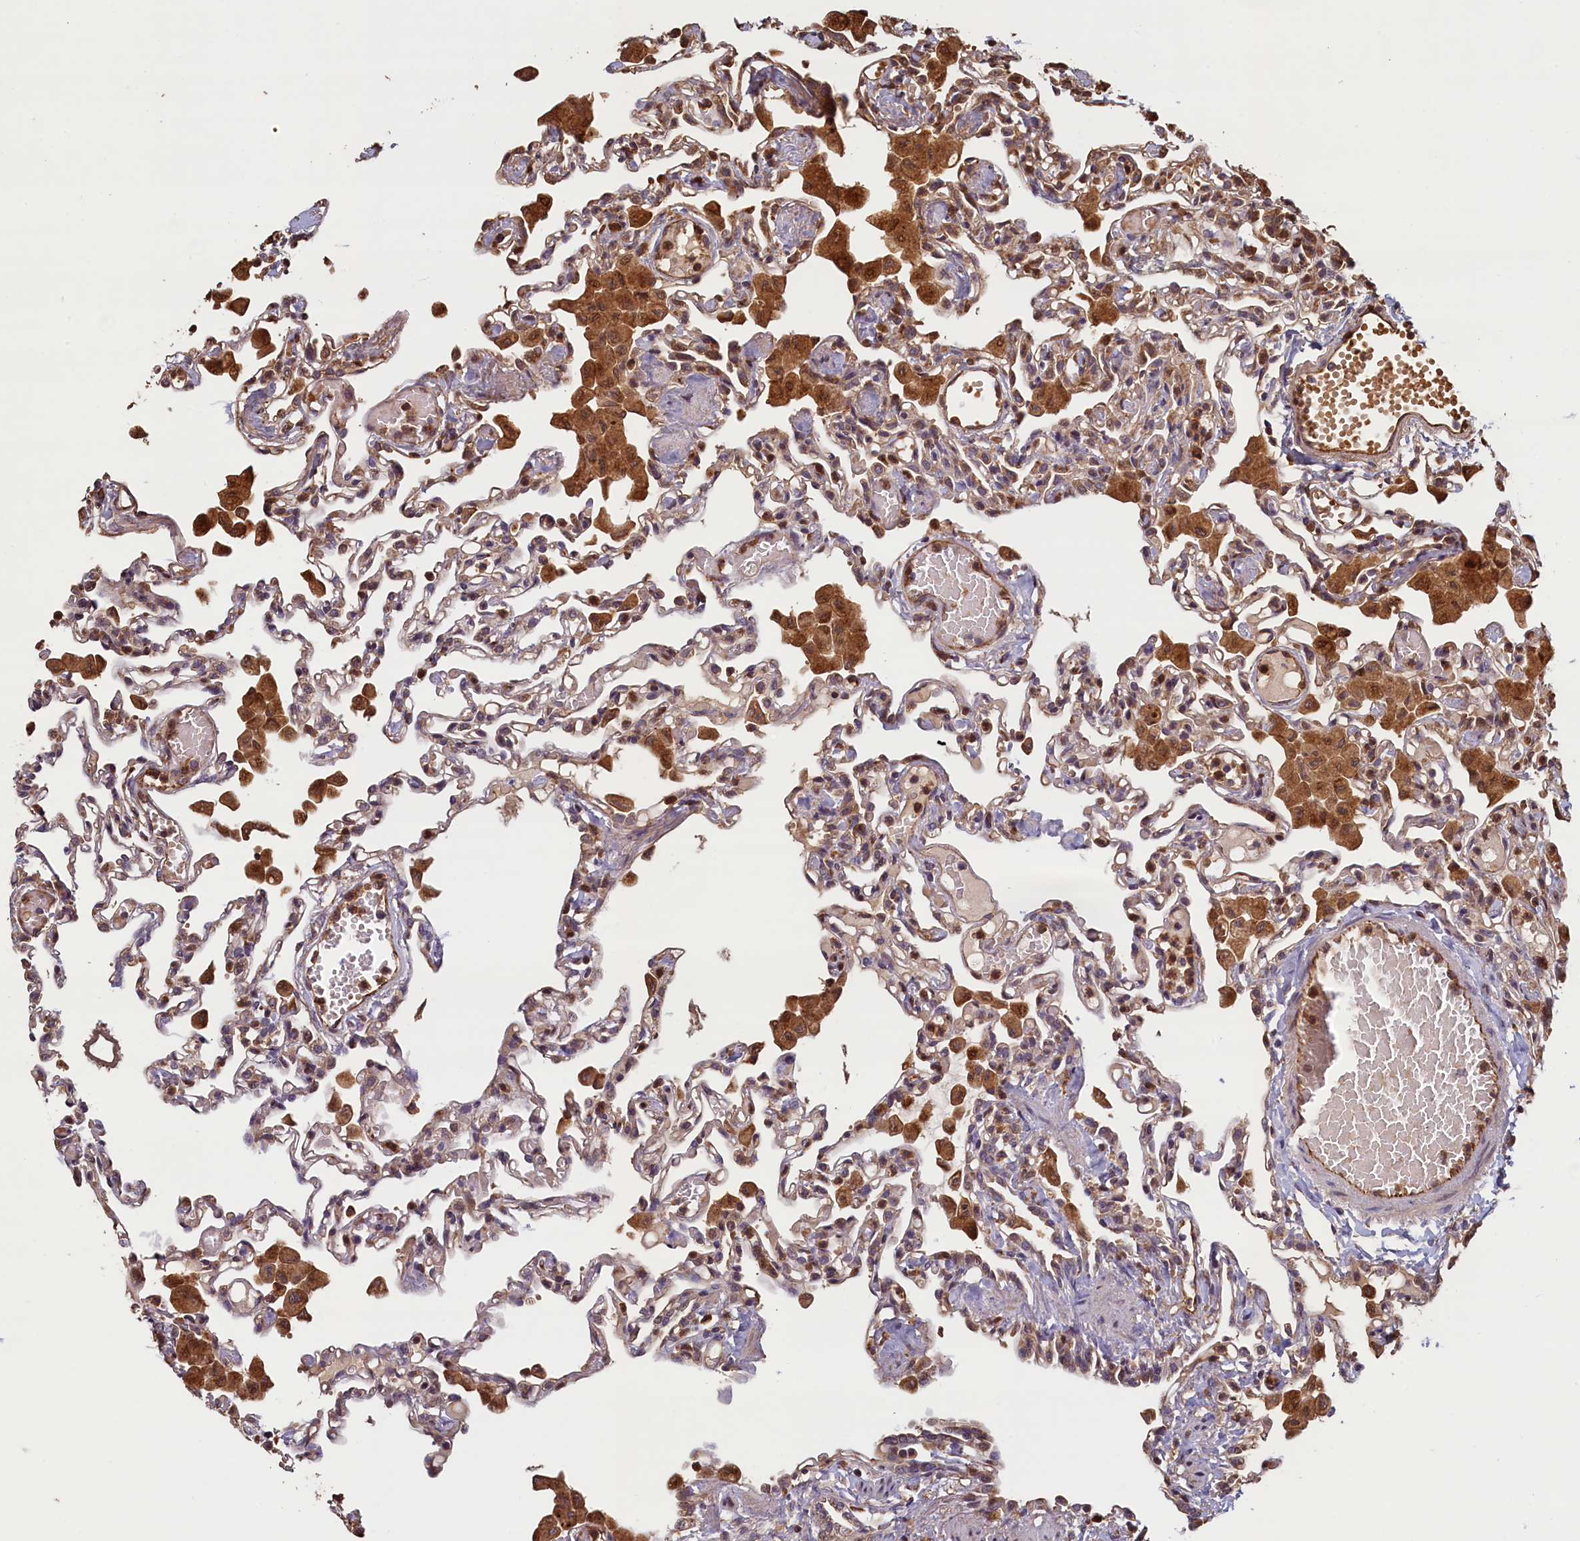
{"staining": {"intensity": "moderate", "quantity": "25%-75%", "location": "cytoplasmic/membranous"}, "tissue": "lung", "cell_type": "Alveolar cells", "image_type": "normal", "snomed": [{"axis": "morphology", "description": "Normal tissue, NOS"}, {"axis": "topography", "description": "Bronchus"}, {"axis": "topography", "description": "Lung"}], "caption": "Protein staining displays moderate cytoplasmic/membranous expression in approximately 25%-75% of alveolar cells in benign lung. The protein is shown in brown color, while the nuclei are stained blue.", "gene": "ACSBG1", "patient": {"sex": "female", "age": 49}}